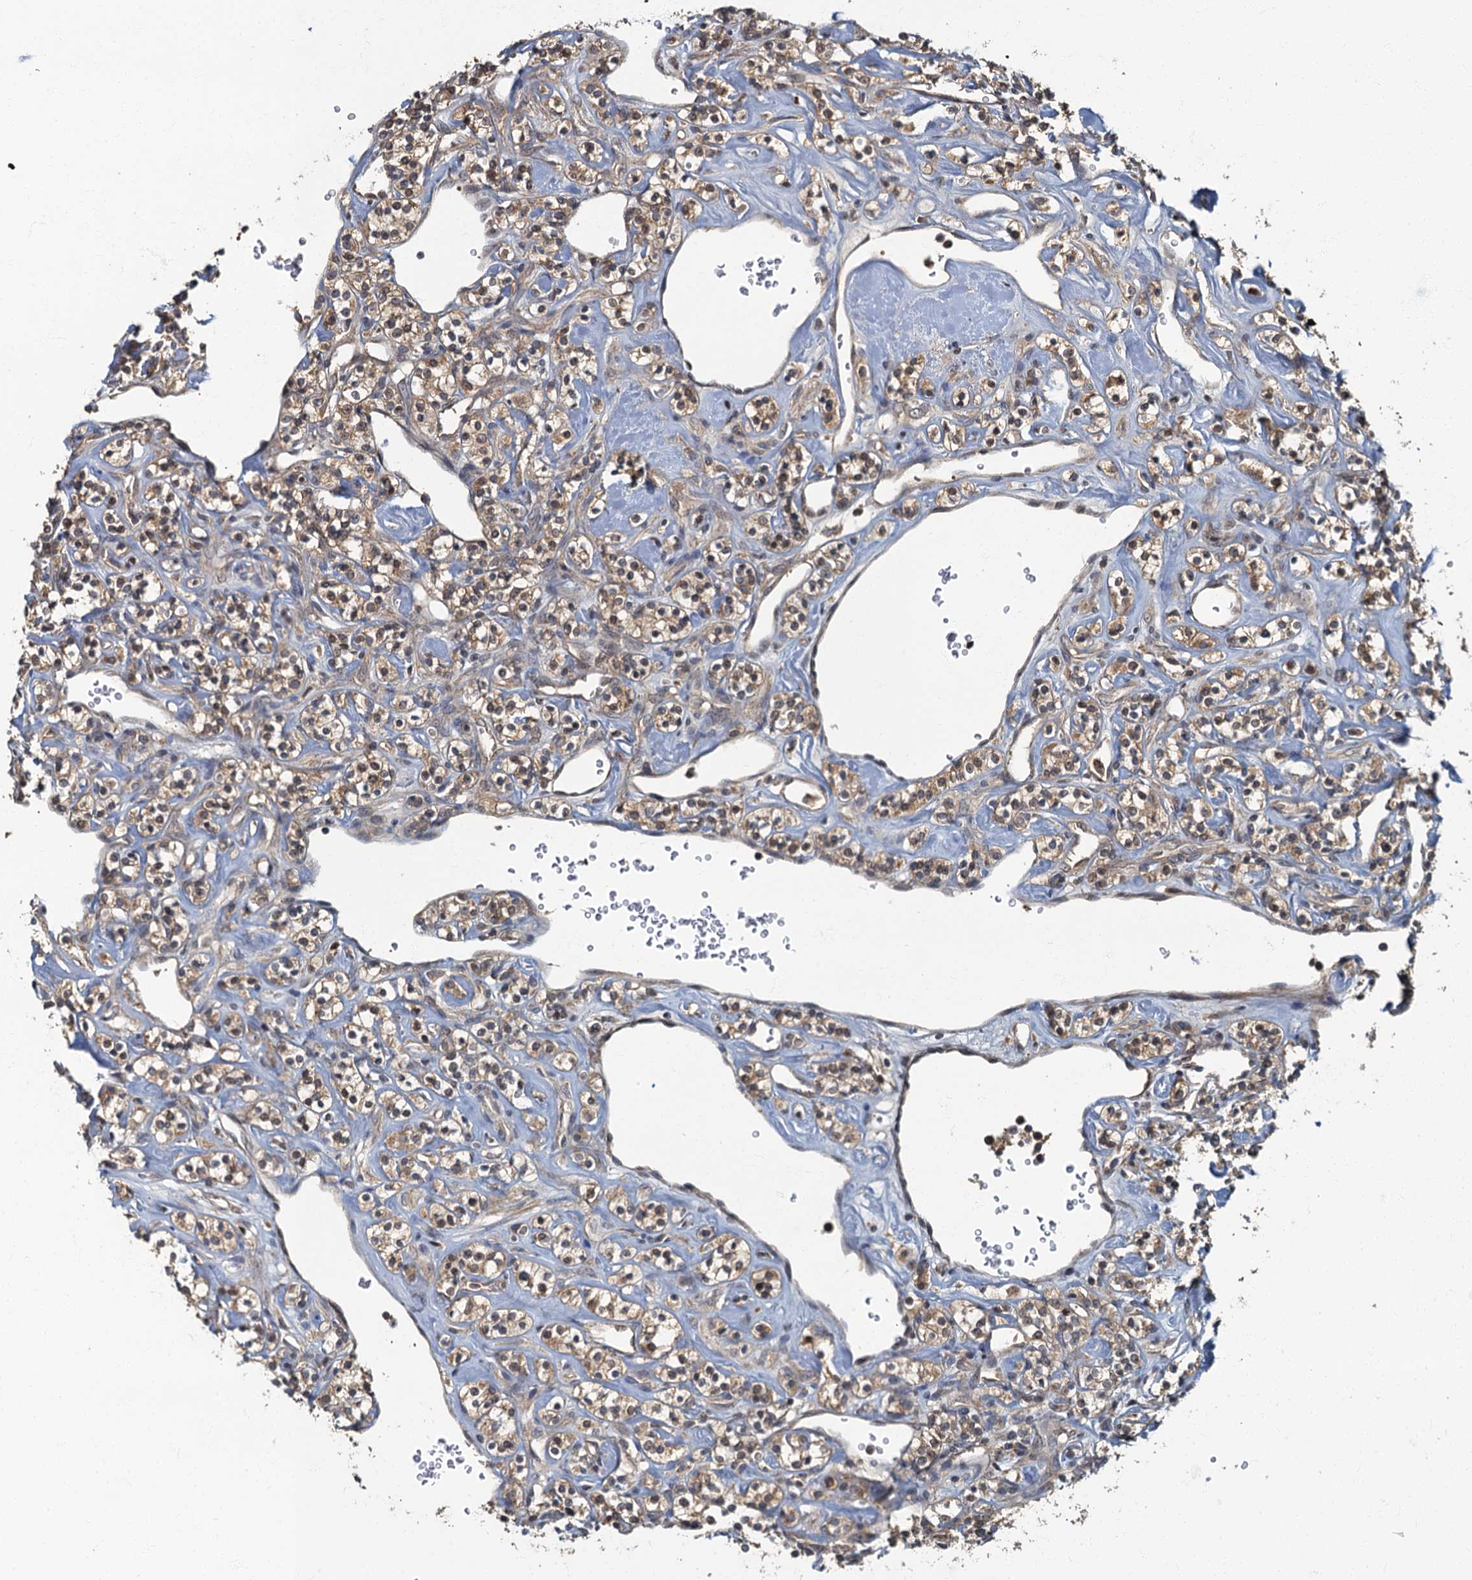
{"staining": {"intensity": "moderate", "quantity": ">75%", "location": "cytoplasmic/membranous"}, "tissue": "renal cancer", "cell_type": "Tumor cells", "image_type": "cancer", "snomed": [{"axis": "morphology", "description": "Adenocarcinoma, NOS"}, {"axis": "topography", "description": "Kidney"}], "caption": "Renal adenocarcinoma stained for a protein exhibits moderate cytoplasmic/membranous positivity in tumor cells.", "gene": "WDCP", "patient": {"sex": "male", "age": 77}}